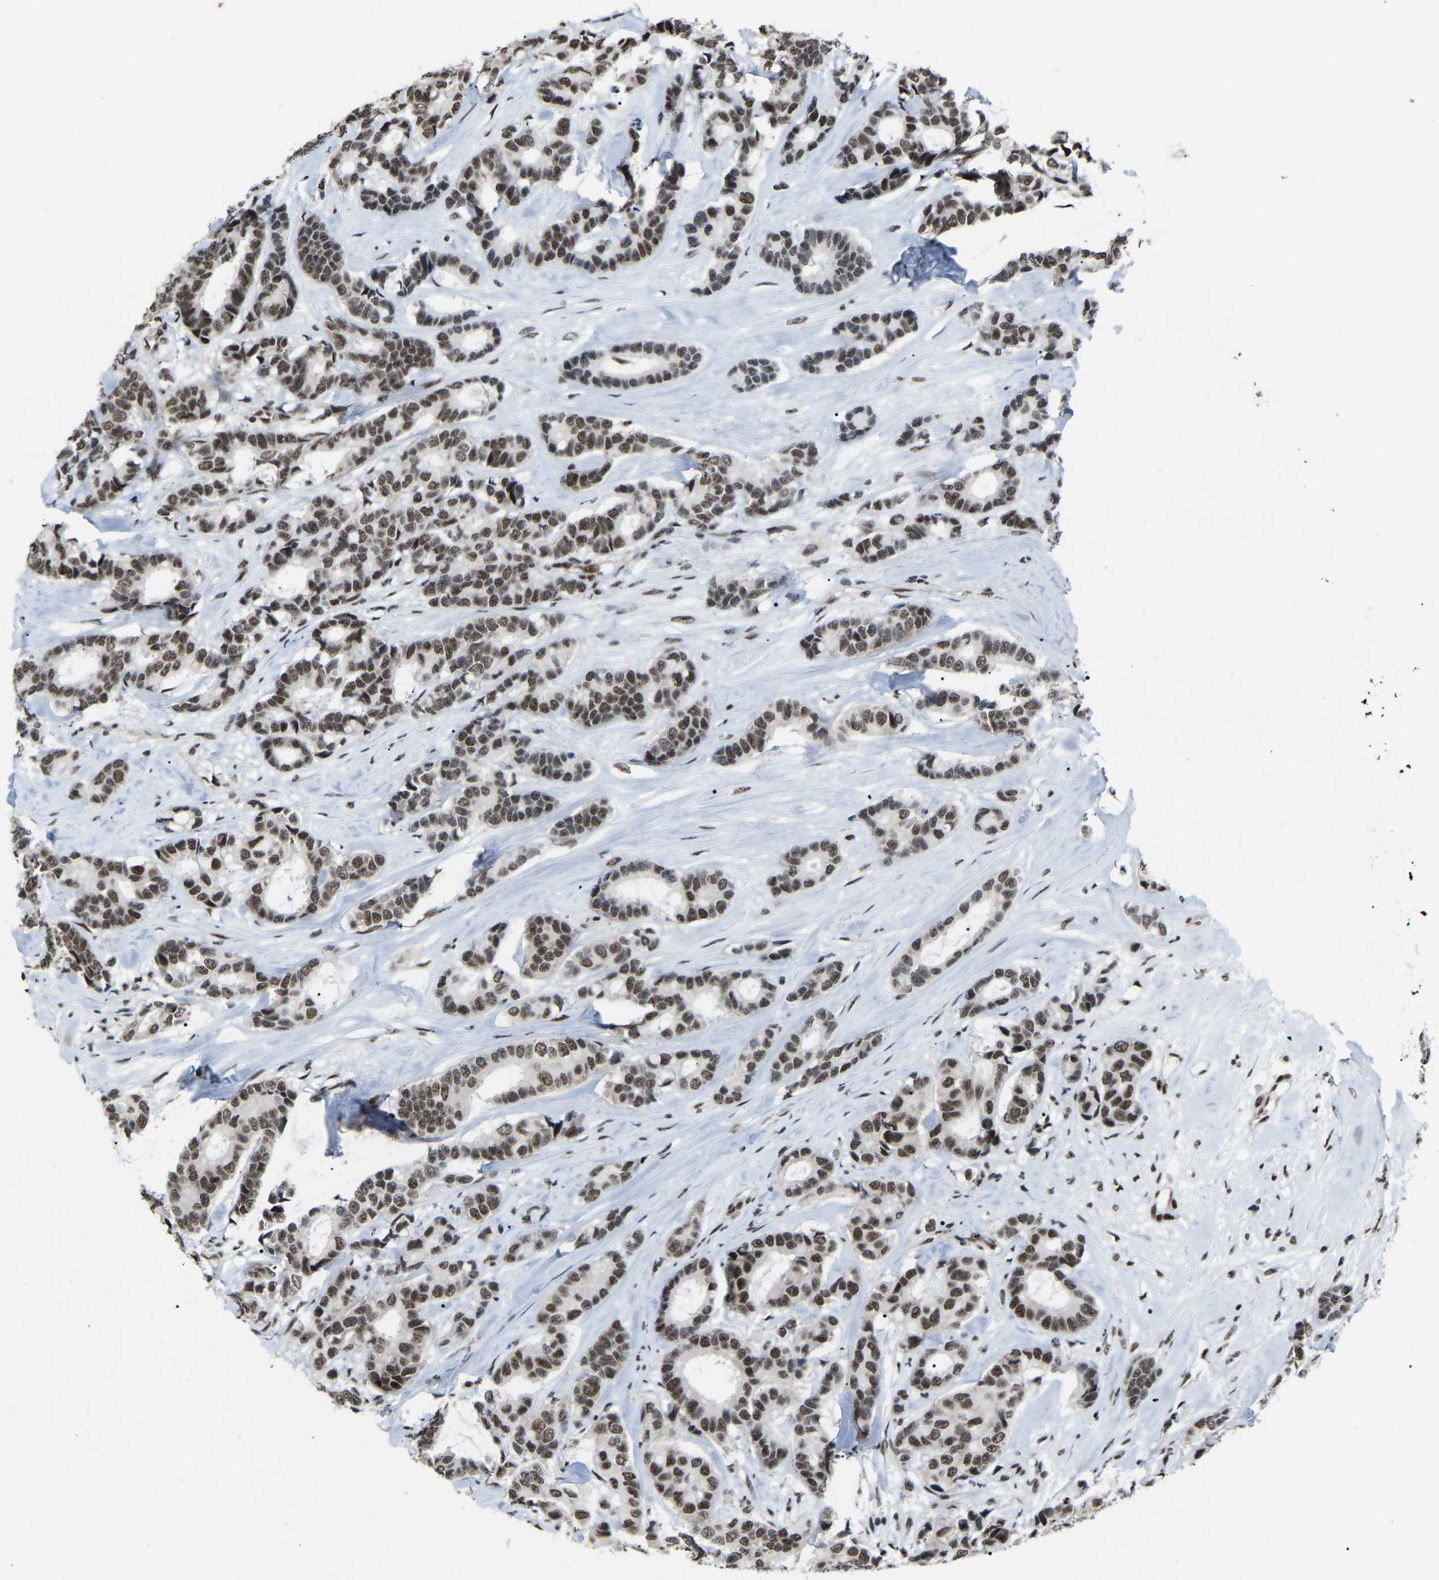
{"staining": {"intensity": "strong", "quantity": ">75%", "location": "nuclear"}, "tissue": "breast cancer", "cell_type": "Tumor cells", "image_type": "cancer", "snomed": [{"axis": "morphology", "description": "Duct carcinoma"}, {"axis": "topography", "description": "Breast"}], "caption": "This is a micrograph of IHC staining of breast infiltrating ductal carcinoma, which shows strong positivity in the nuclear of tumor cells.", "gene": "DDX5", "patient": {"sex": "female", "age": 87}}